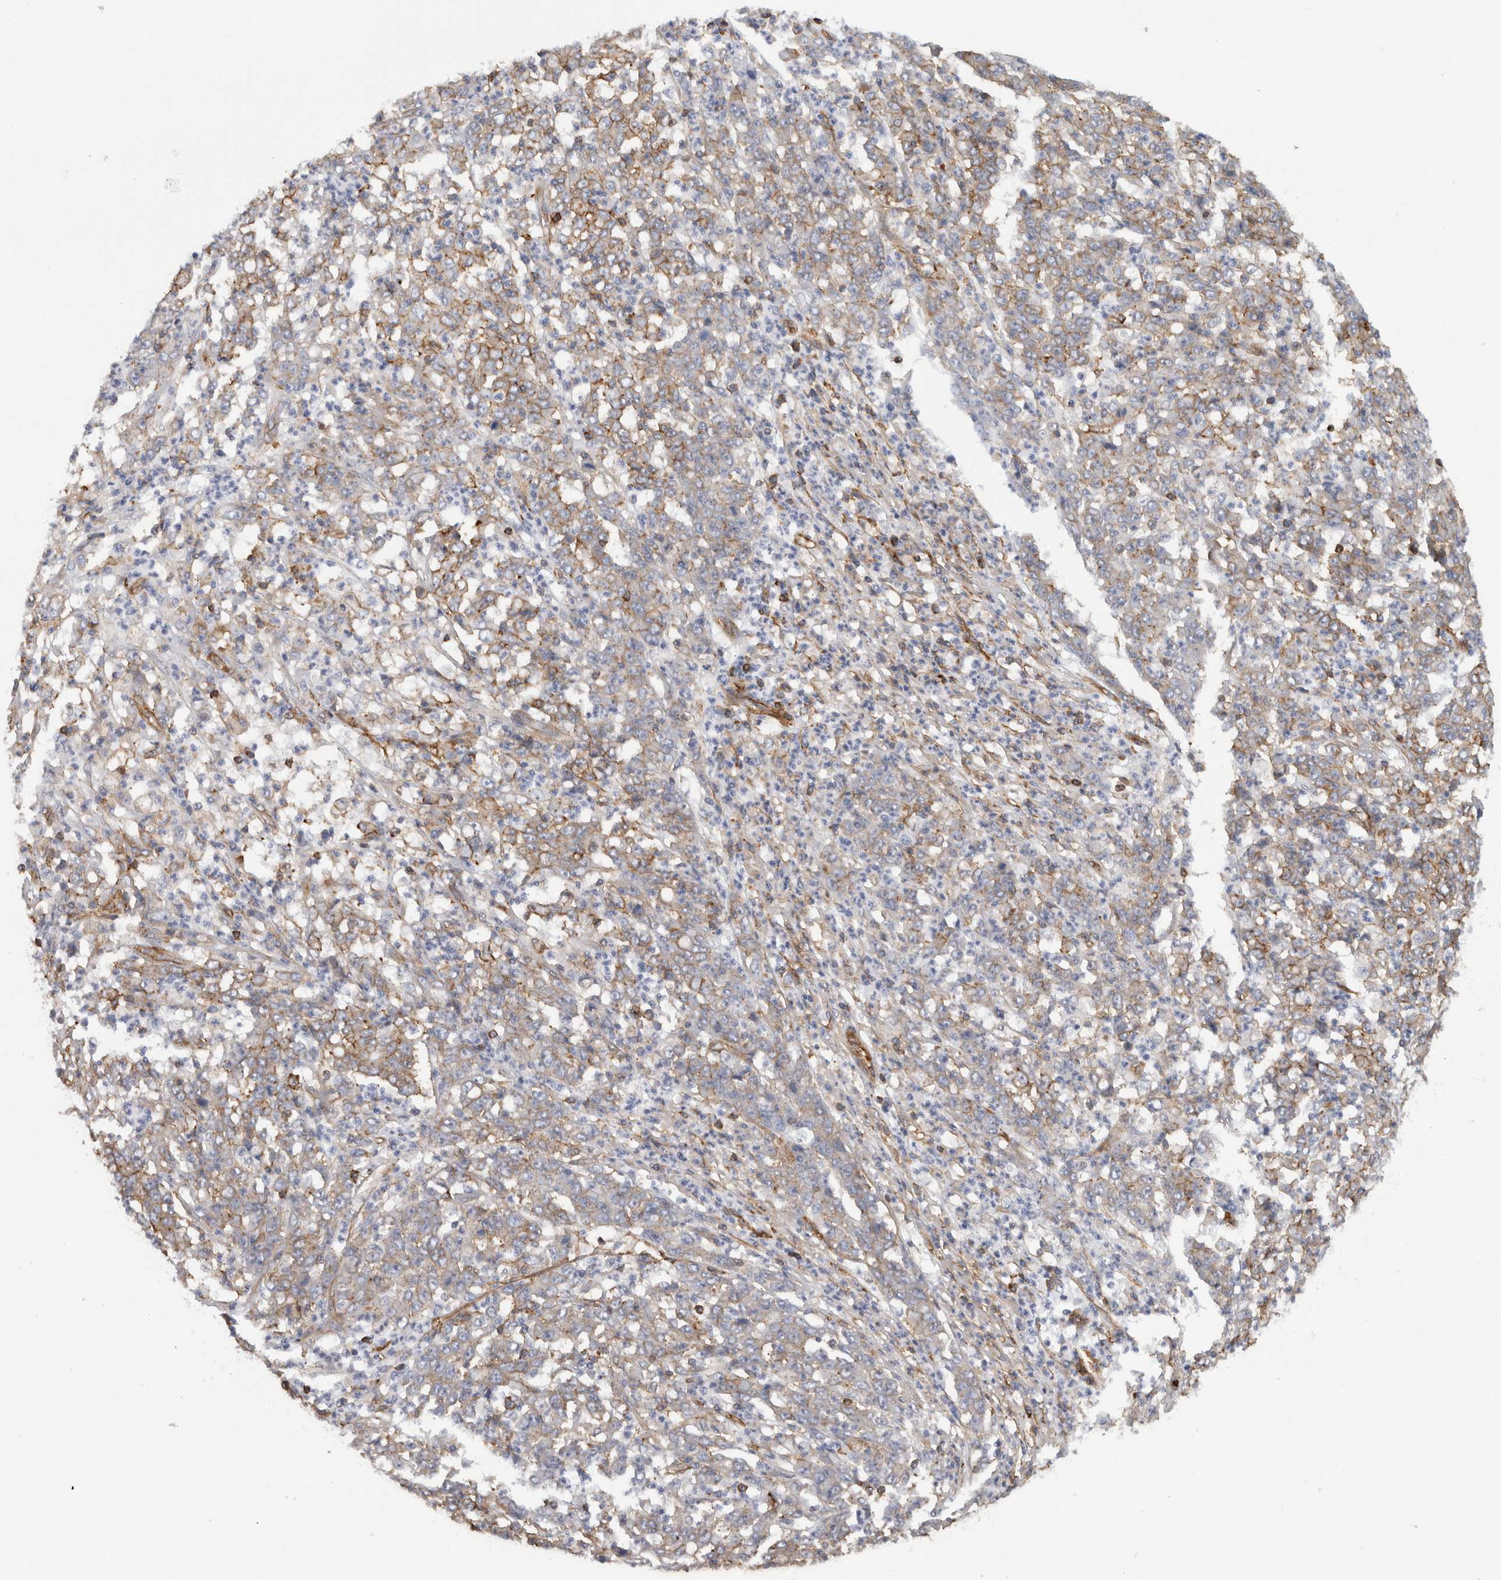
{"staining": {"intensity": "negative", "quantity": "none", "location": "none"}, "tissue": "stomach cancer", "cell_type": "Tumor cells", "image_type": "cancer", "snomed": [{"axis": "morphology", "description": "Adenocarcinoma, NOS"}, {"axis": "topography", "description": "Stomach, lower"}], "caption": "This is a photomicrograph of immunohistochemistry (IHC) staining of adenocarcinoma (stomach), which shows no expression in tumor cells.", "gene": "AHNAK", "patient": {"sex": "female", "age": 71}}